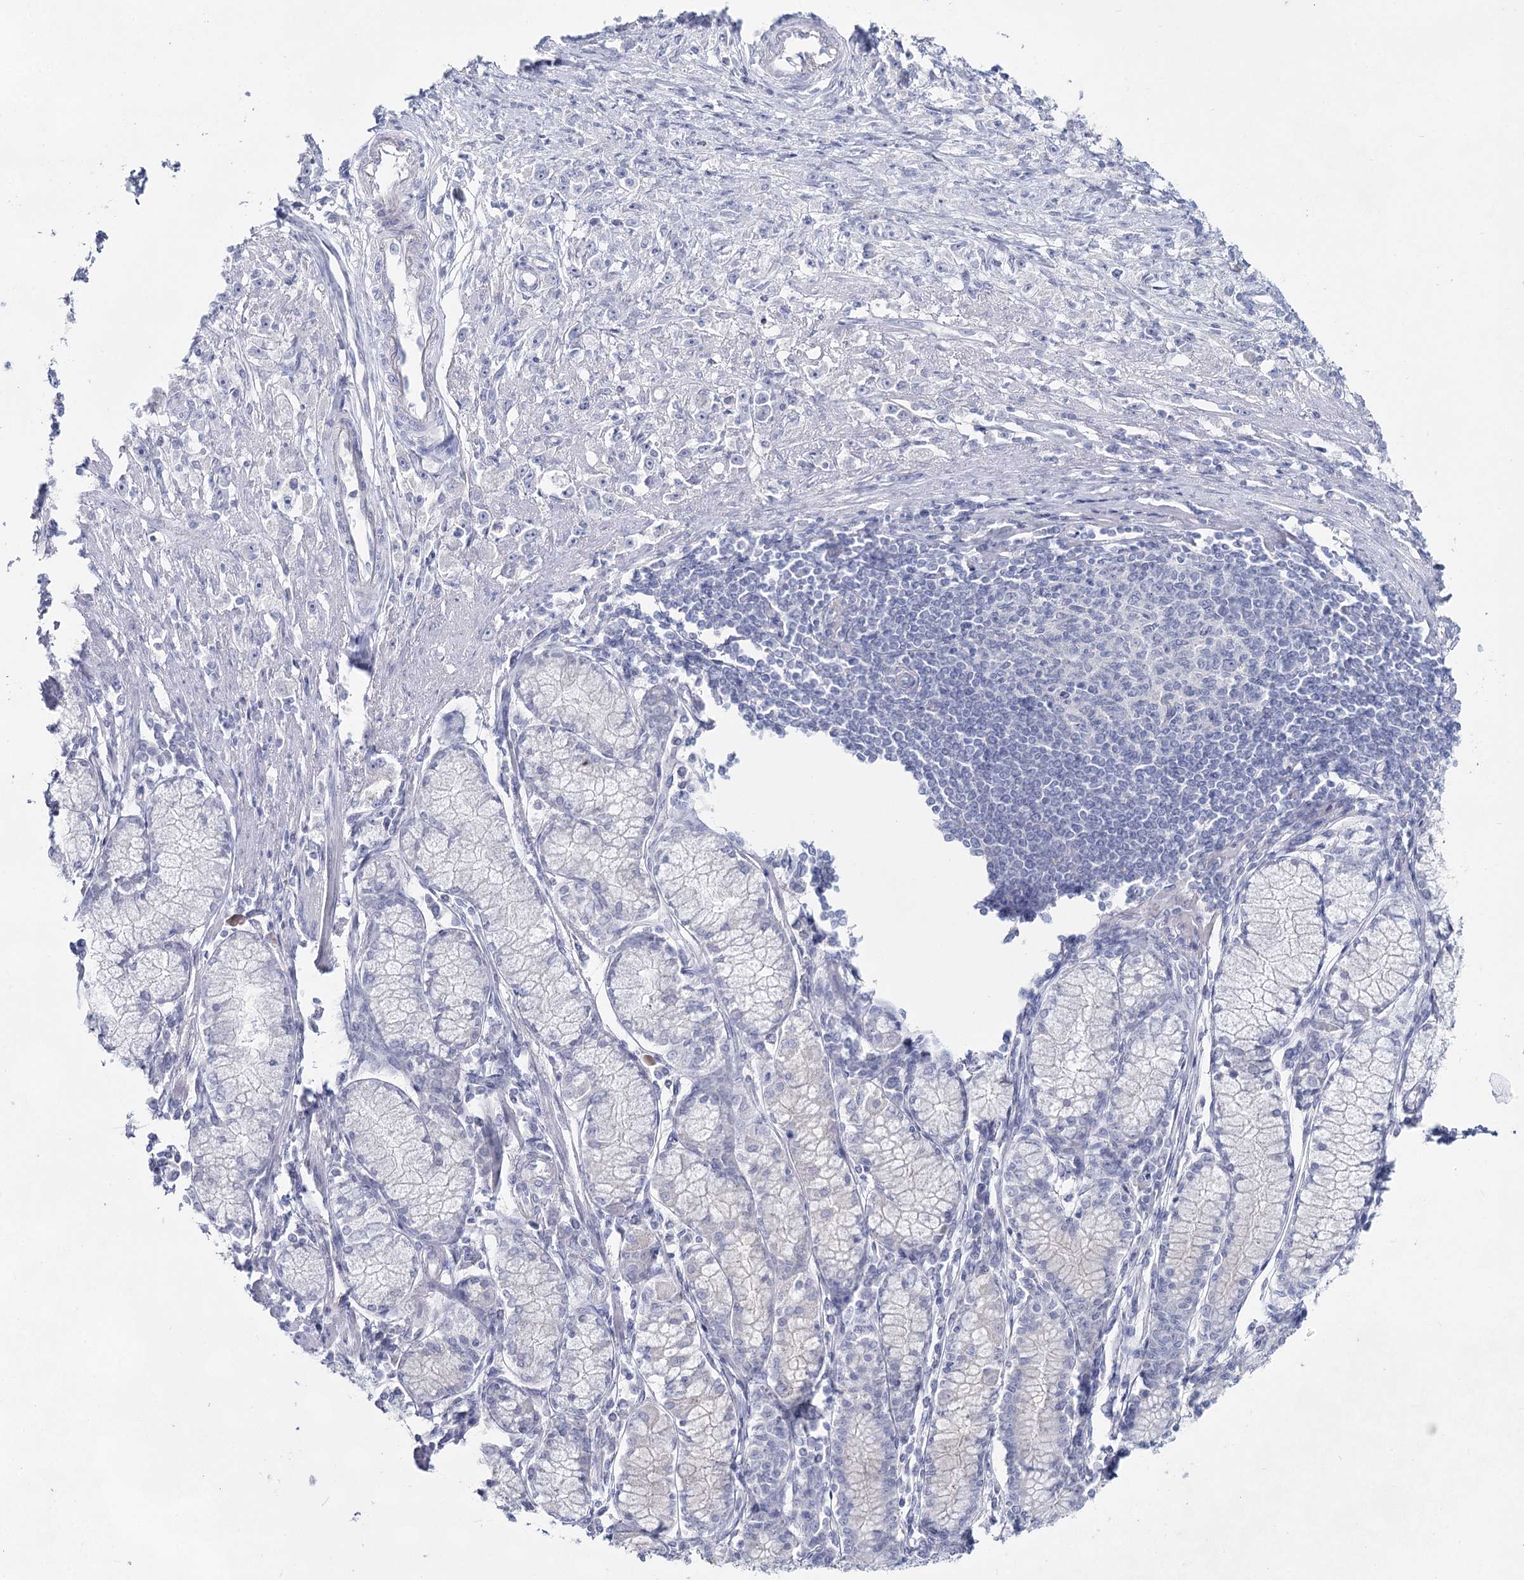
{"staining": {"intensity": "negative", "quantity": "none", "location": "none"}, "tissue": "stomach cancer", "cell_type": "Tumor cells", "image_type": "cancer", "snomed": [{"axis": "morphology", "description": "Adenocarcinoma, NOS"}, {"axis": "topography", "description": "Stomach"}], "caption": "Stomach adenocarcinoma stained for a protein using IHC demonstrates no positivity tumor cells.", "gene": "SLC17A2", "patient": {"sex": "female", "age": 59}}